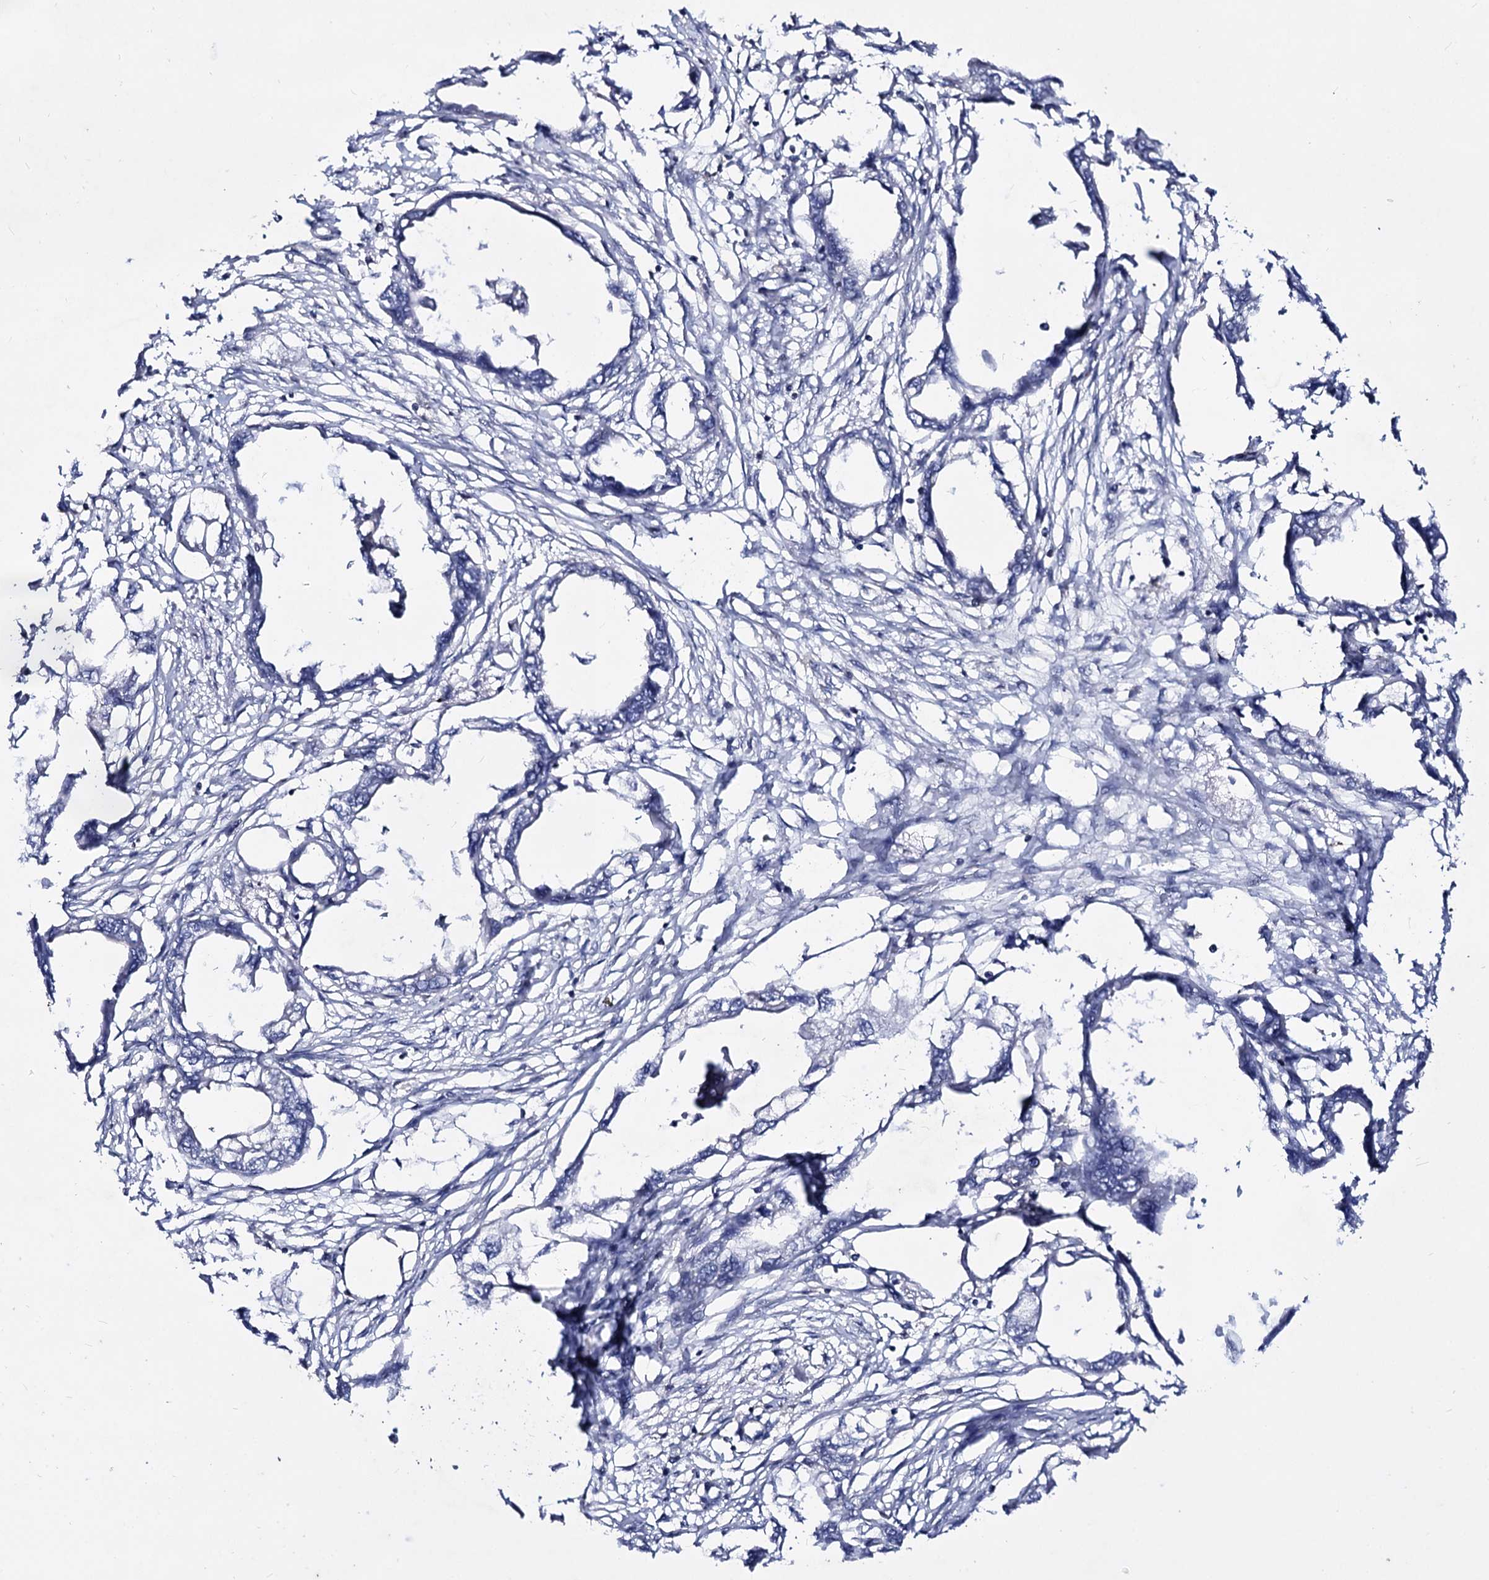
{"staining": {"intensity": "negative", "quantity": "none", "location": "none"}, "tissue": "endometrial cancer", "cell_type": "Tumor cells", "image_type": "cancer", "snomed": [{"axis": "morphology", "description": "Adenocarcinoma, NOS"}, {"axis": "morphology", "description": "Adenocarcinoma, metastatic, NOS"}, {"axis": "topography", "description": "Adipose tissue"}, {"axis": "topography", "description": "Endometrium"}], "caption": "Protein analysis of endometrial cancer demonstrates no significant staining in tumor cells.", "gene": "SMCHD1", "patient": {"sex": "female", "age": 67}}